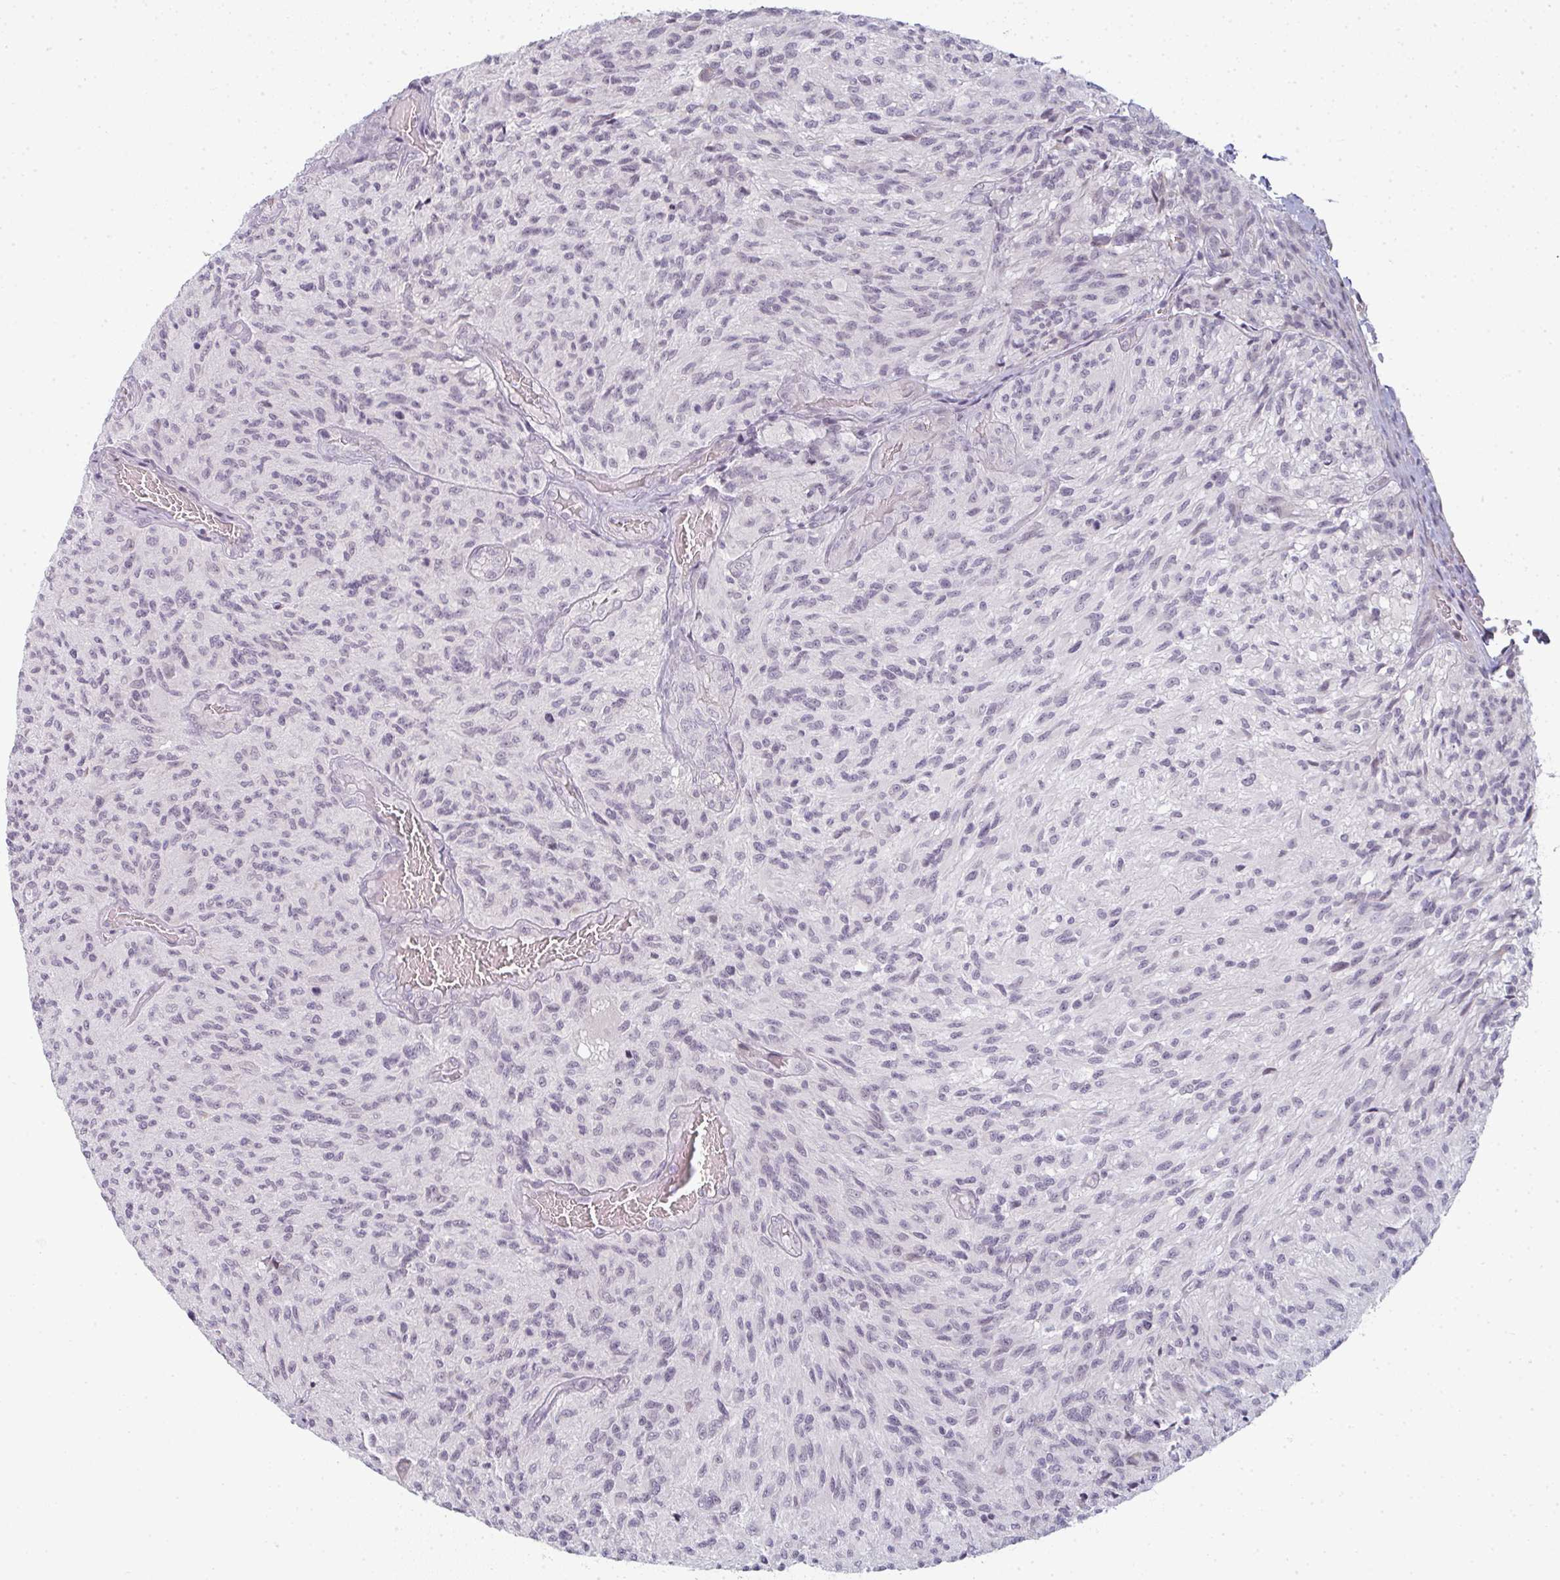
{"staining": {"intensity": "negative", "quantity": "none", "location": "none"}, "tissue": "glioma", "cell_type": "Tumor cells", "image_type": "cancer", "snomed": [{"axis": "morphology", "description": "Normal tissue, NOS"}, {"axis": "morphology", "description": "Glioma, malignant, High grade"}, {"axis": "topography", "description": "Cerebral cortex"}], "caption": "Immunohistochemistry (IHC) image of malignant glioma (high-grade) stained for a protein (brown), which exhibits no staining in tumor cells.", "gene": "RBBP6", "patient": {"sex": "male", "age": 56}}